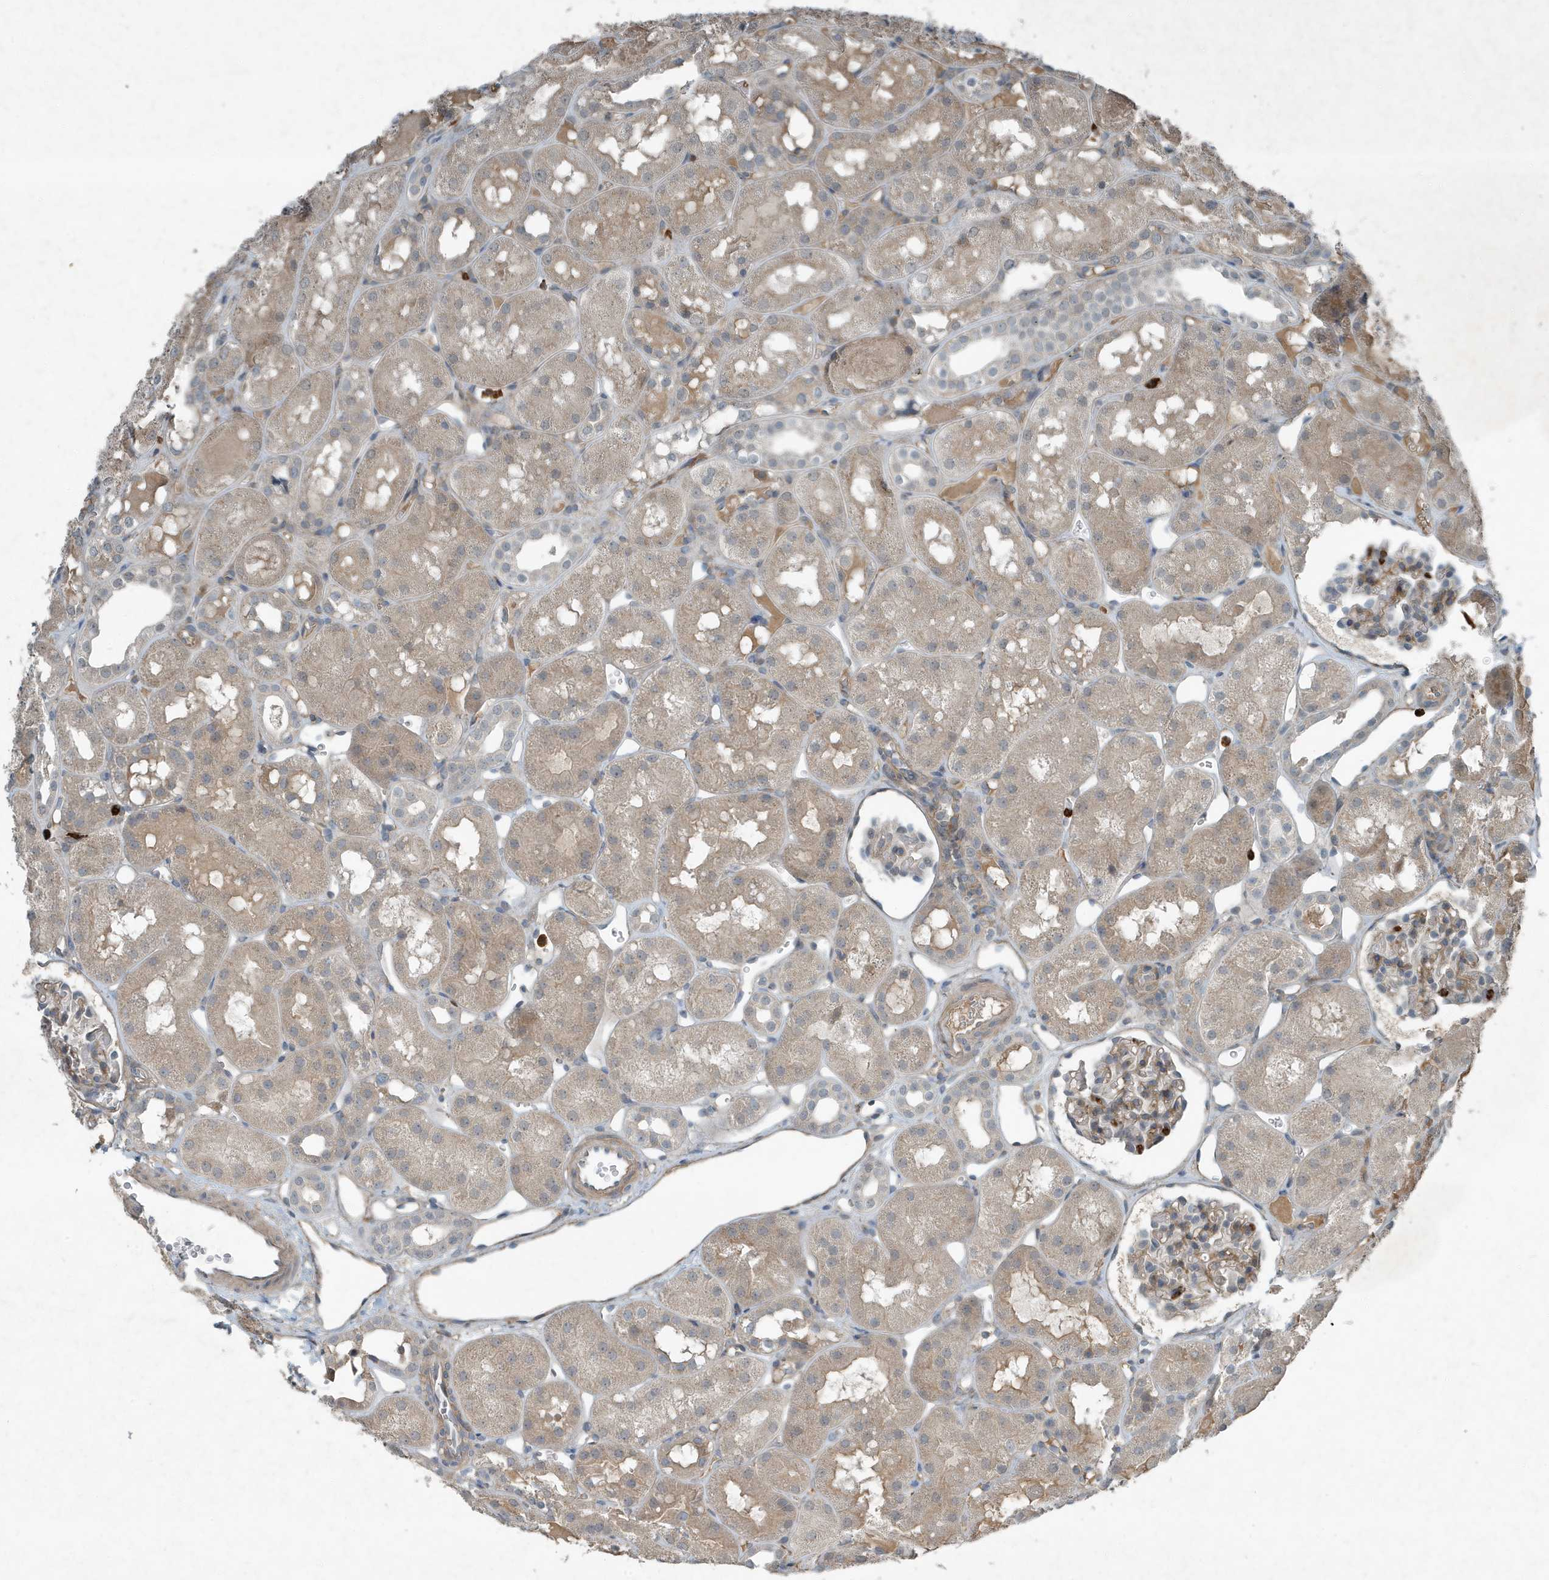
{"staining": {"intensity": "moderate", "quantity": "<25%", "location": "cytoplasmic/membranous"}, "tissue": "kidney", "cell_type": "Cells in glomeruli", "image_type": "normal", "snomed": [{"axis": "morphology", "description": "Normal tissue, NOS"}, {"axis": "topography", "description": "Kidney"}], "caption": "Immunohistochemical staining of benign kidney exhibits low levels of moderate cytoplasmic/membranous positivity in about <25% of cells in glomeruli.", "gene": "DAPP1", "patient": {"sex": "male", "age": 16}}